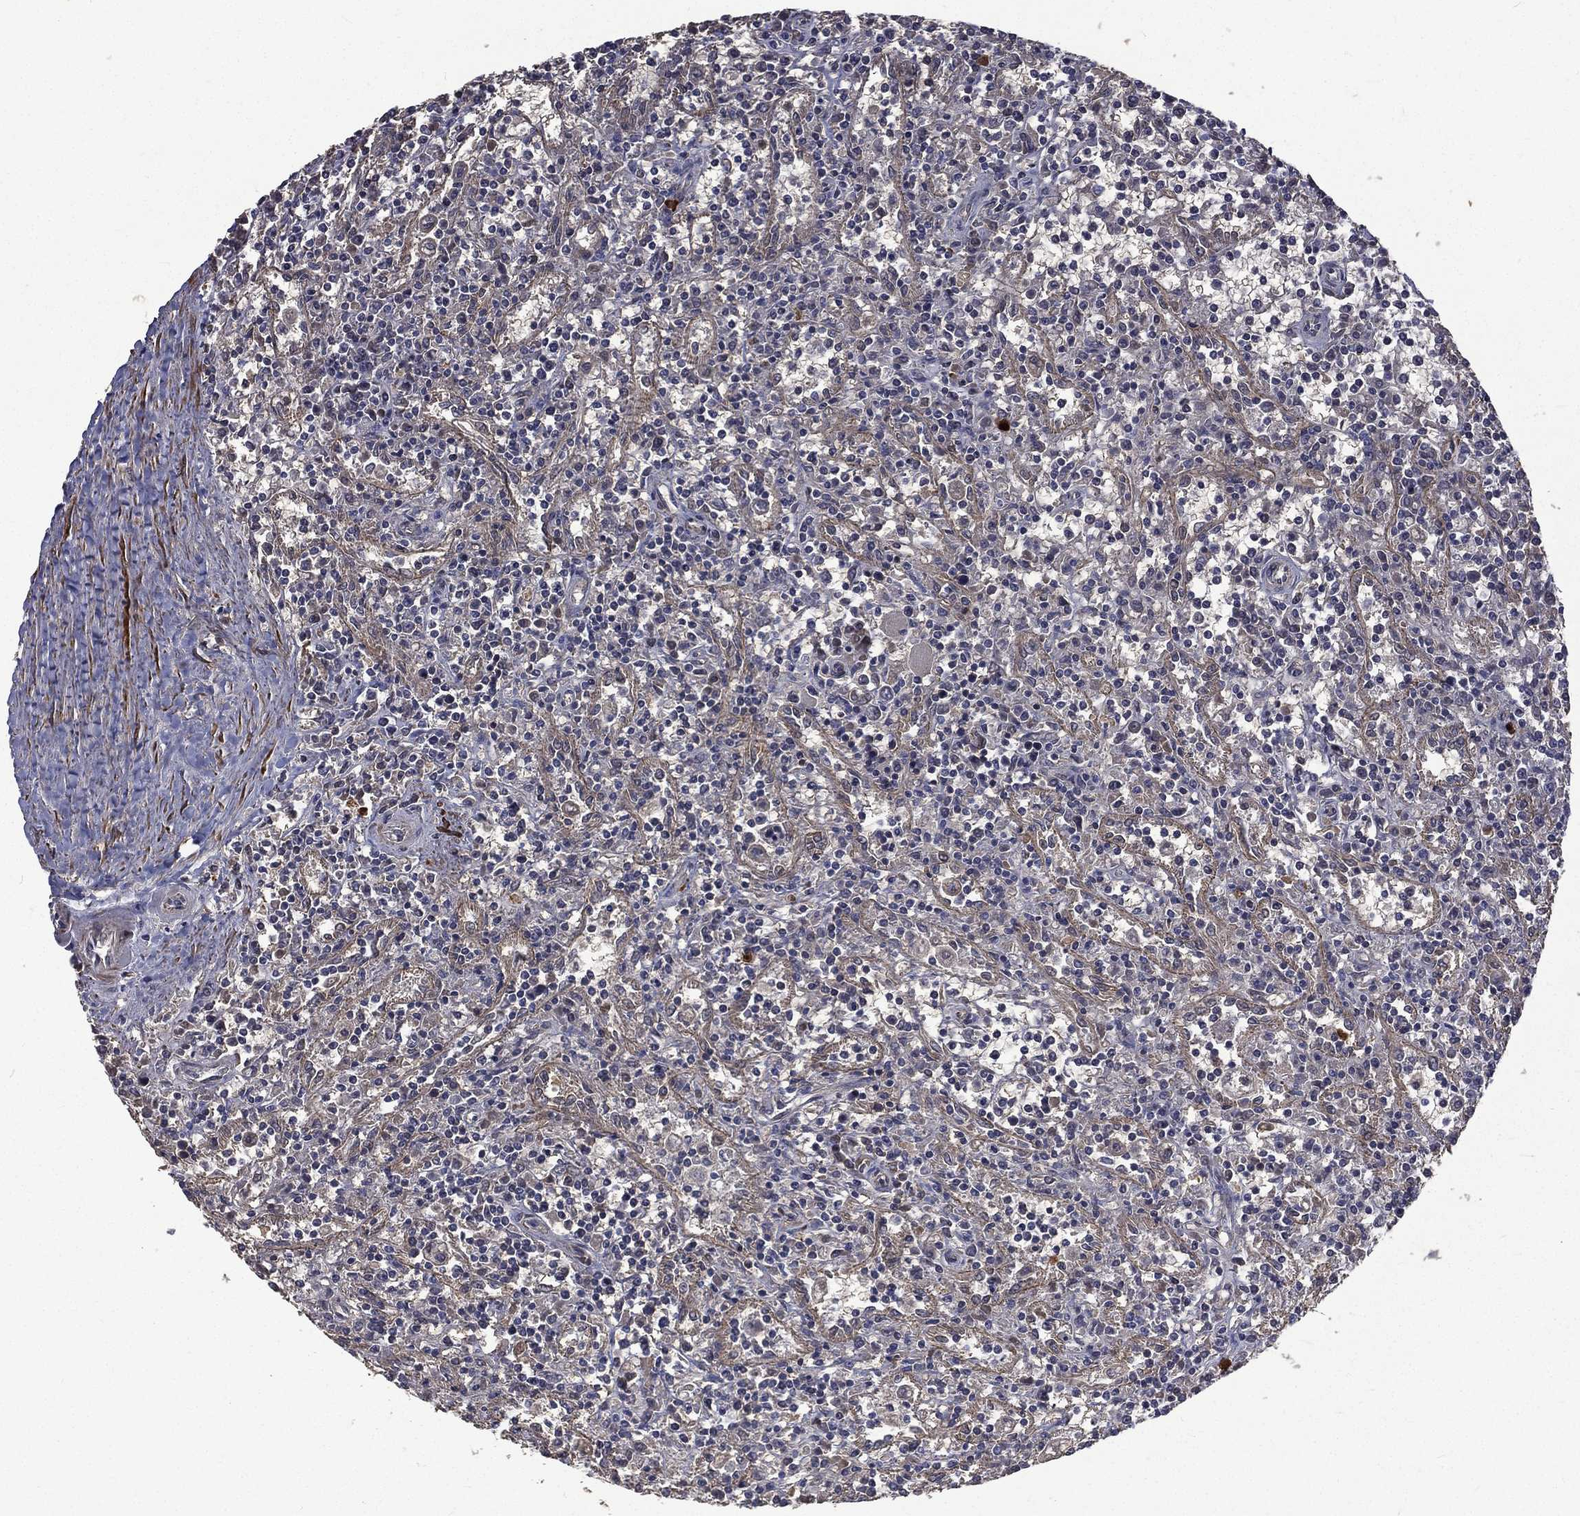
{"staining": {"intensity": "negative", "quantity": "none", "location": "none"}, "tissue": "lymphoma", "cell_type": "Tumor cells", "image_type": "cancer", "snomed": [{"axis": "morphology", "description": "Malignant lymphoma, non-Hodgkin's type, Low grade"}, {"axis": "topography", "description": "Spleen"}], "caption": "DAB immunohistochemical staining of human lymphoma shows no significant expression in tumor cells.", "gene": "PPFIBP1", "patient": {"sex": "male", "age": 62}}